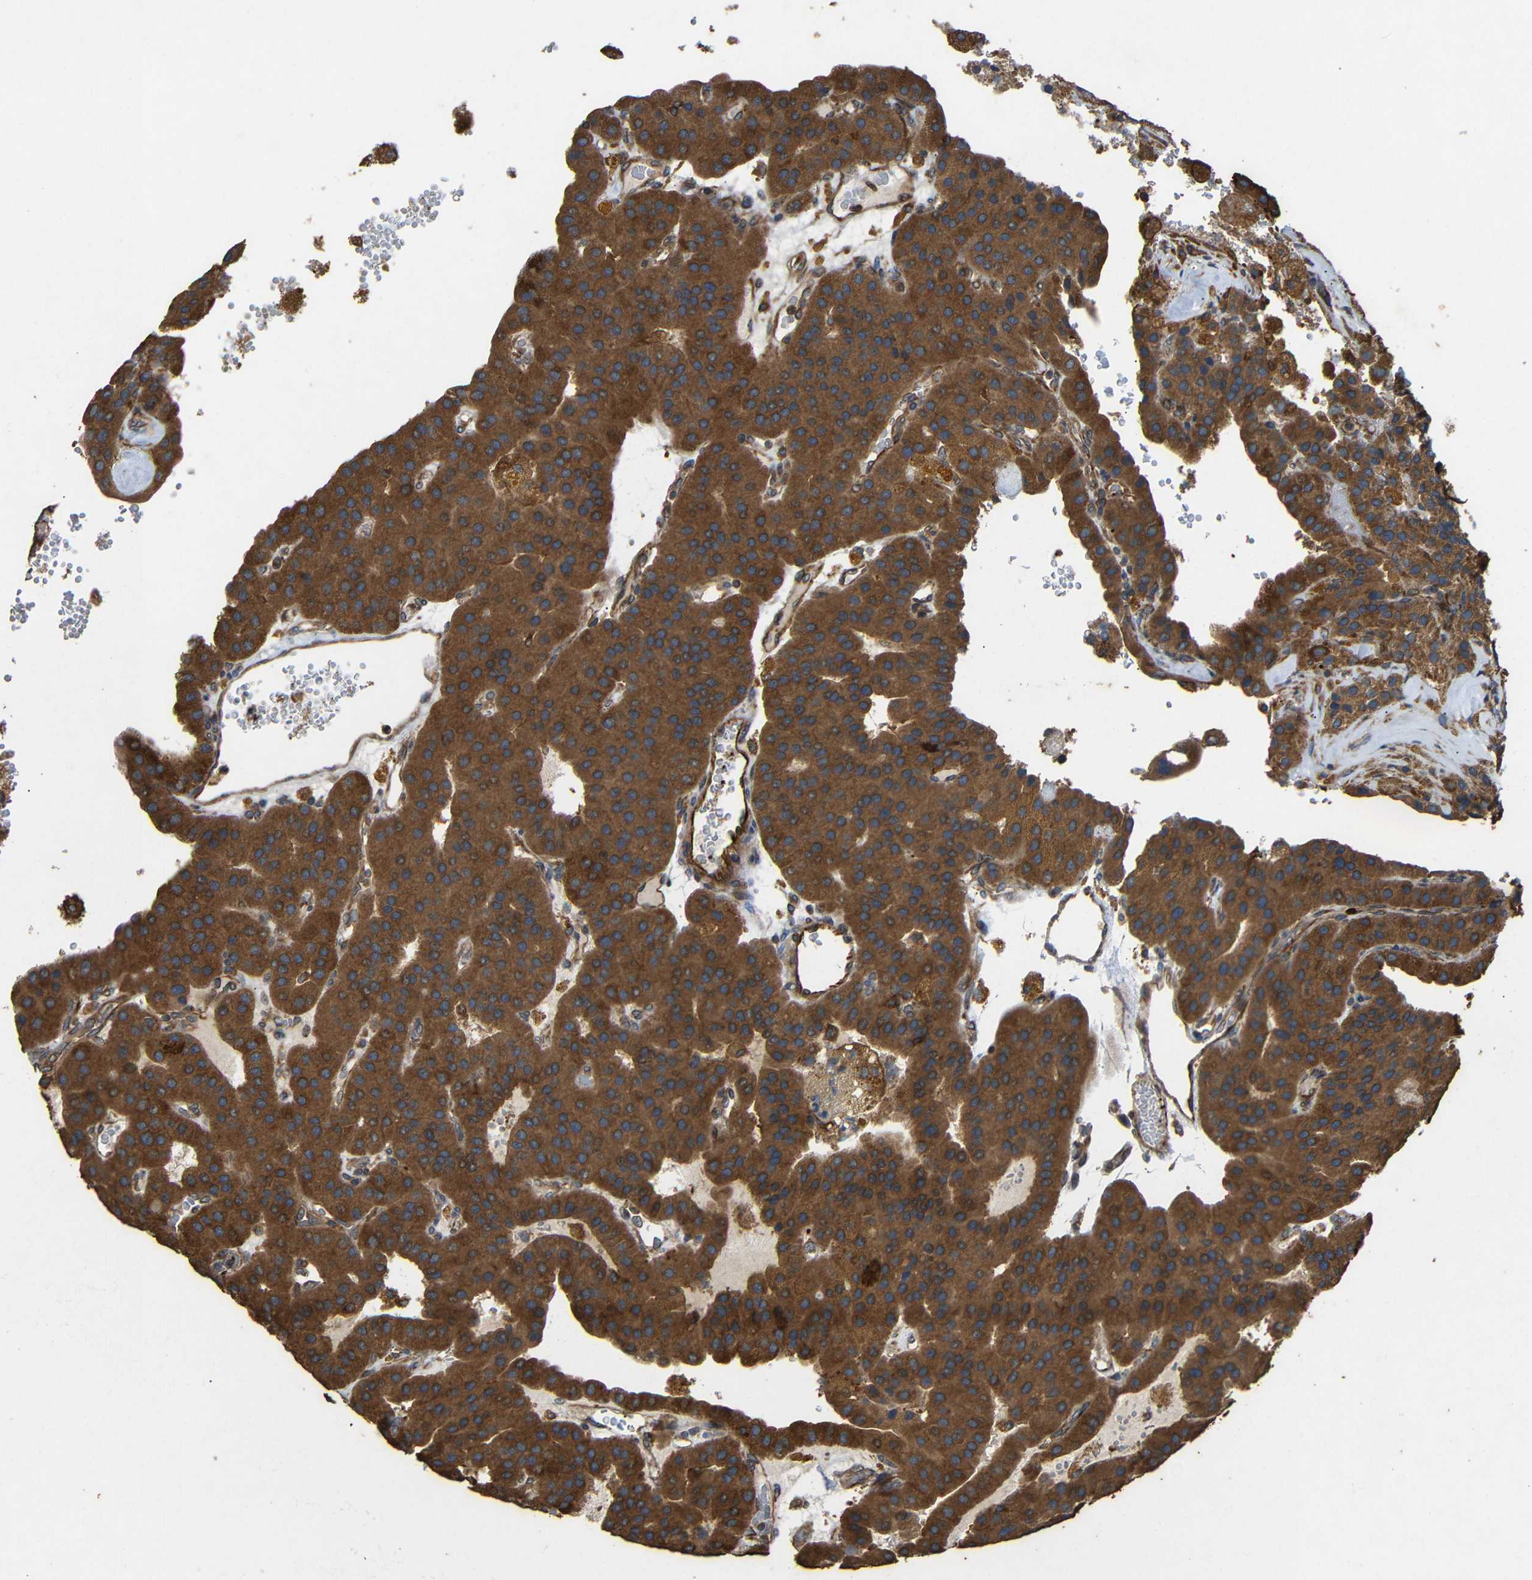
{"staining": {"intensity": "strong", "quantity": ">75%", "location": "cytoplasmic/membranous"}, "tissue": "parathyroid gland", "cell_type": "Glandular cells", "image_type": "normal", "snomed": [{"axis": "morphology", "description": "Normal tissue, NOS"}, {"axis": "morphology", "description": "Adenoma, NOS"}, {"axis": "topography", "description": "Parathyroid gland"}], "caption": "Parathyroid gland stained for a protein (brown) shows strong cytoplasmic/membranous positive expression in about >75% of glandular cells.", "gene": "EIF2S1", "patient": {"sex": "female", "age": 86}}